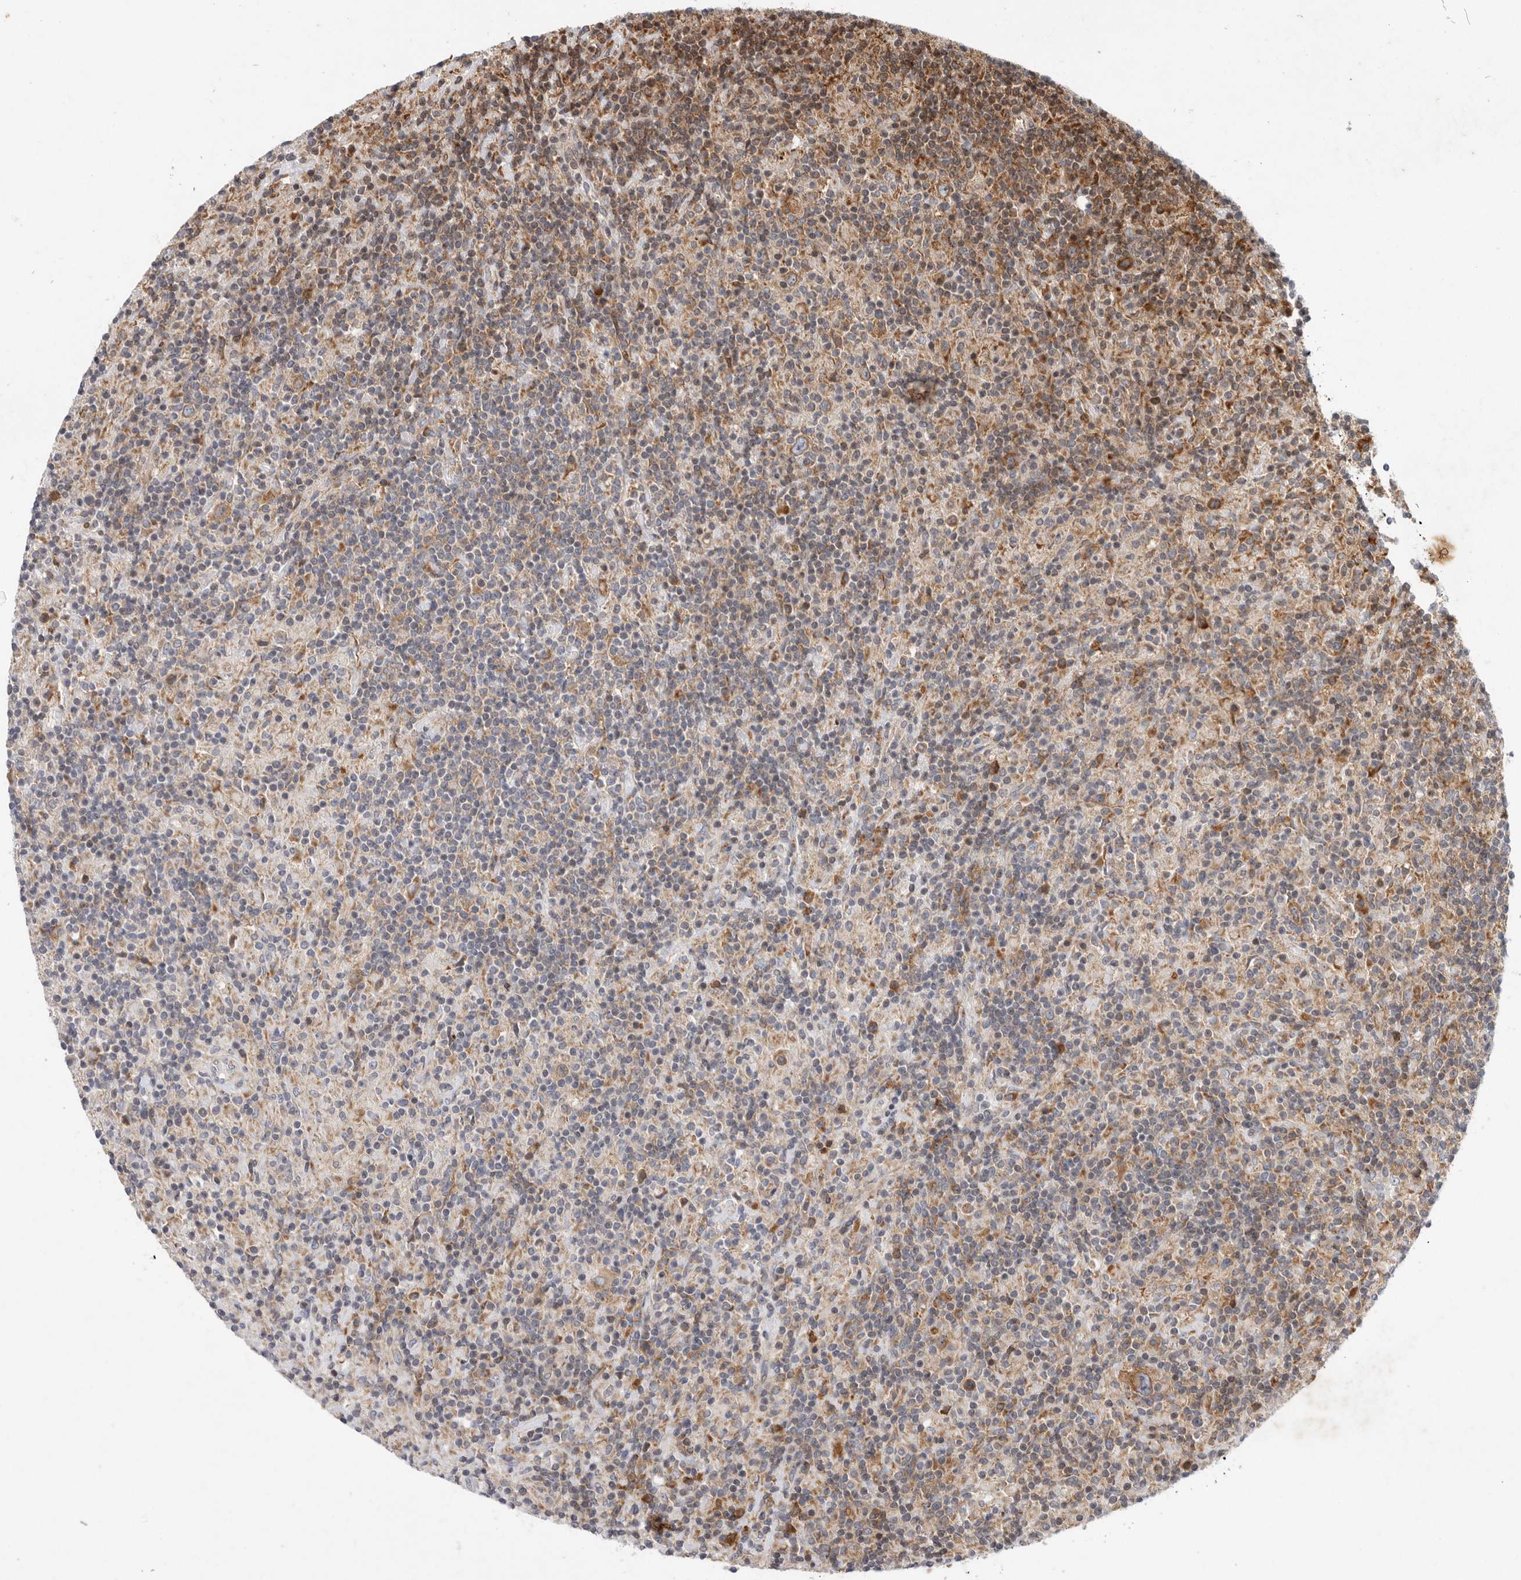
{"staining": {"intensity": "moderate", "quantity": ">75%", "location": "cytoplasmic/membranous"}, "tissue": "lymphoma", "cell_type": "Tumor cells", "image_type": "cancer", "snomed": [{"axis": "morphology", "description": "Hodgkin's disease, NOS"}, {"axis": "topography", "description": "Lymph node"}], "caption": "DAB (3,3'-diaminobenzidine) immunohistochemical staining of lymphoma displays moderate cytoplasmic/membranous protein expression in approximately >75% of tumor cells.", "gene": "FZD3", "patient": {"sex": "male", "age": 70}}